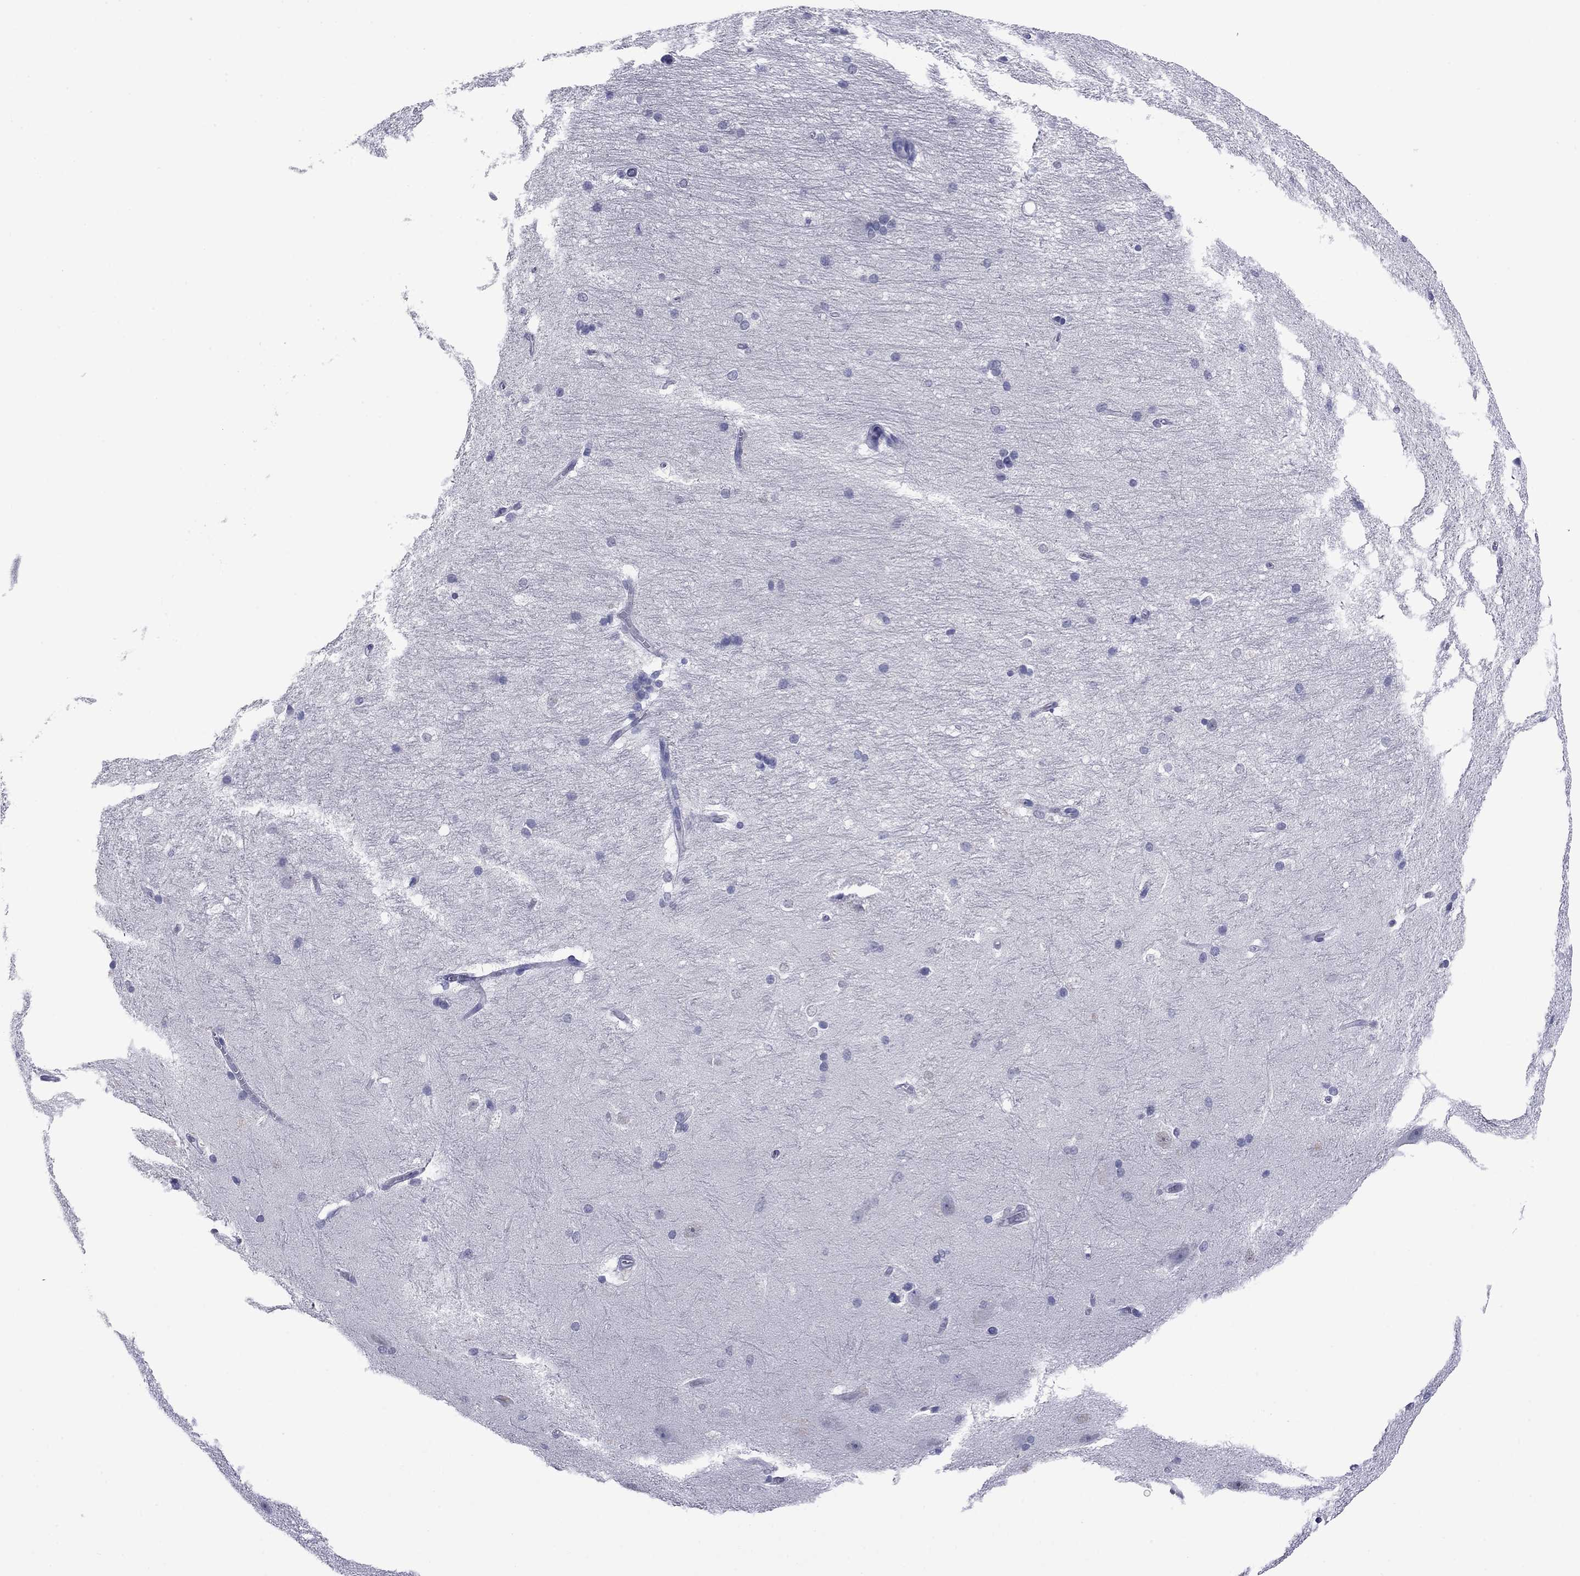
{"staining": {"intensity": "negative", "quantity": "none", "location": "none"}, "tissue": "hippocampus", "cell_type": "Glial cells", "image_type": "normal", "snomed": [{"axis": "morphology", "description": "Normal tissue, NOS"}, {"axis": "topography", "description": "Cerebral cortex"}, {"axis": "topography", "description": "Hippocampus"}], "caption": "High power microscopy image of an immunohistochemistry histopathology image of benign hippocampus, revealing no significant staining in glial cells.", "gene": "HAO1", "patient": {"sex": "female", "age": 19}}